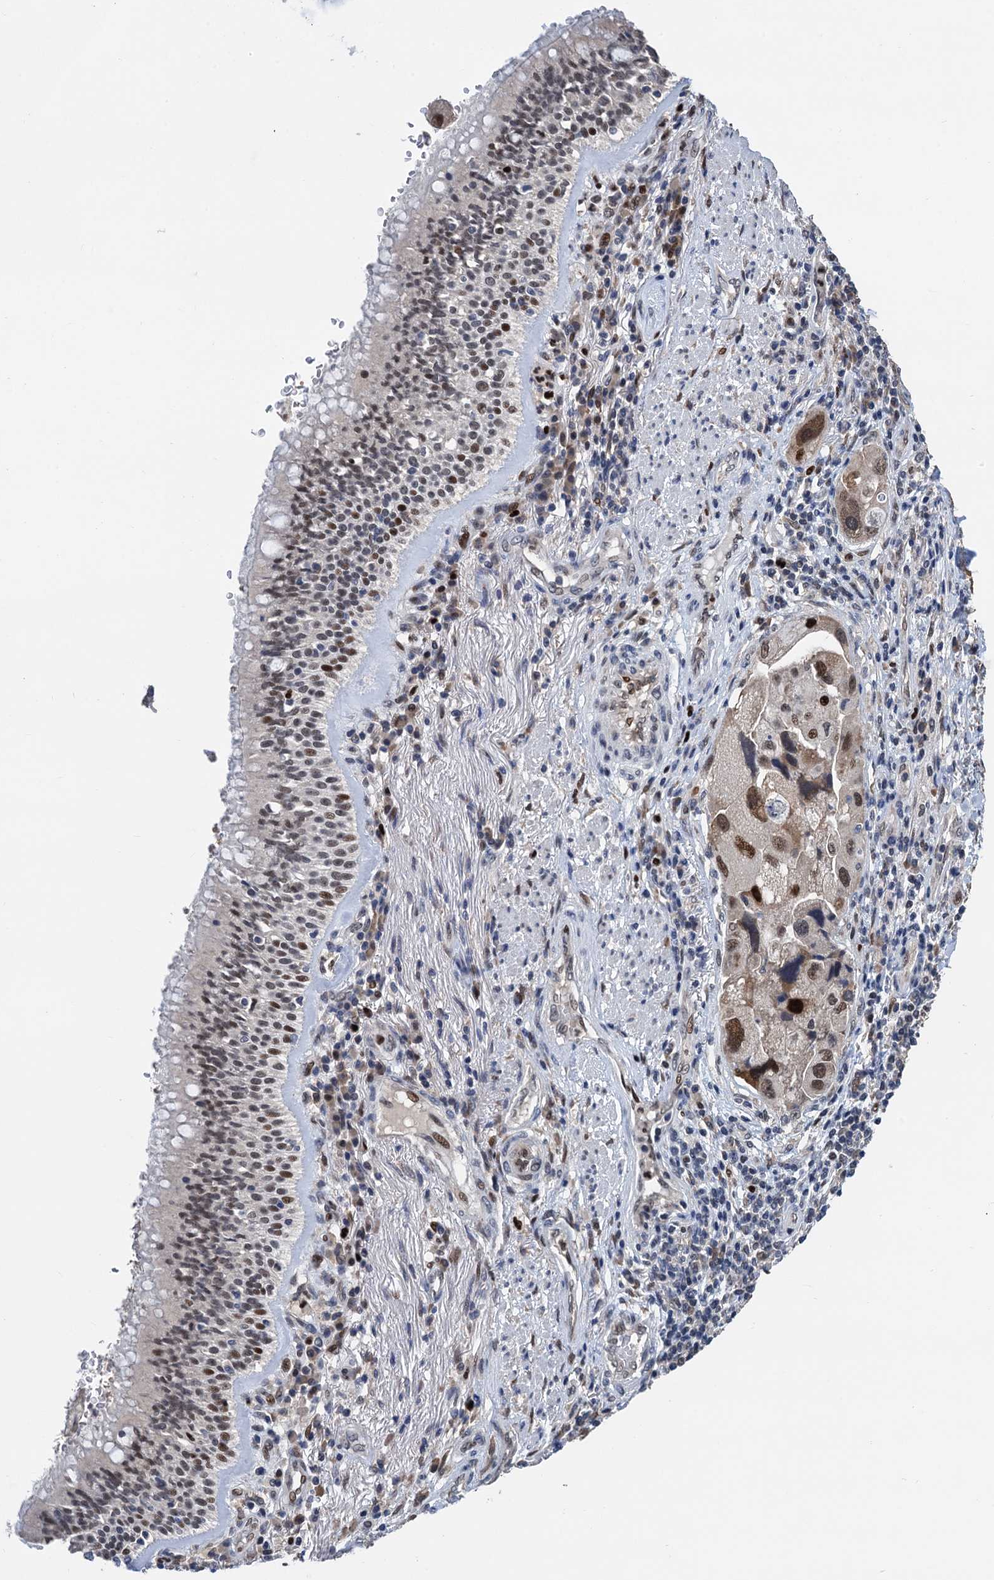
{"staining": {"intensity": "moderate", "quantity": ">75%", "location": "nuclear"}, "tissue": "lung cancer", "cell_type": "Tumor cells", "image_type": "cancer", "snomed": [{"axis": "morphology", "description": "Adenocarcinoma, NOS"}, {"axis": "topography", "description": "Lung"}], "caption": "Moderate nuclear staining is identified in approximately >75% of tumor cells in lung cancer (adenocarcinoma). Using DAB (3,3'-diaminobenzidine) (brown) and hematoxylin (blue) stains, captured at high magnification using brightfield microscopy.", "gene": "TSEN34", "patient": {"sex": "female", "age": 54}}